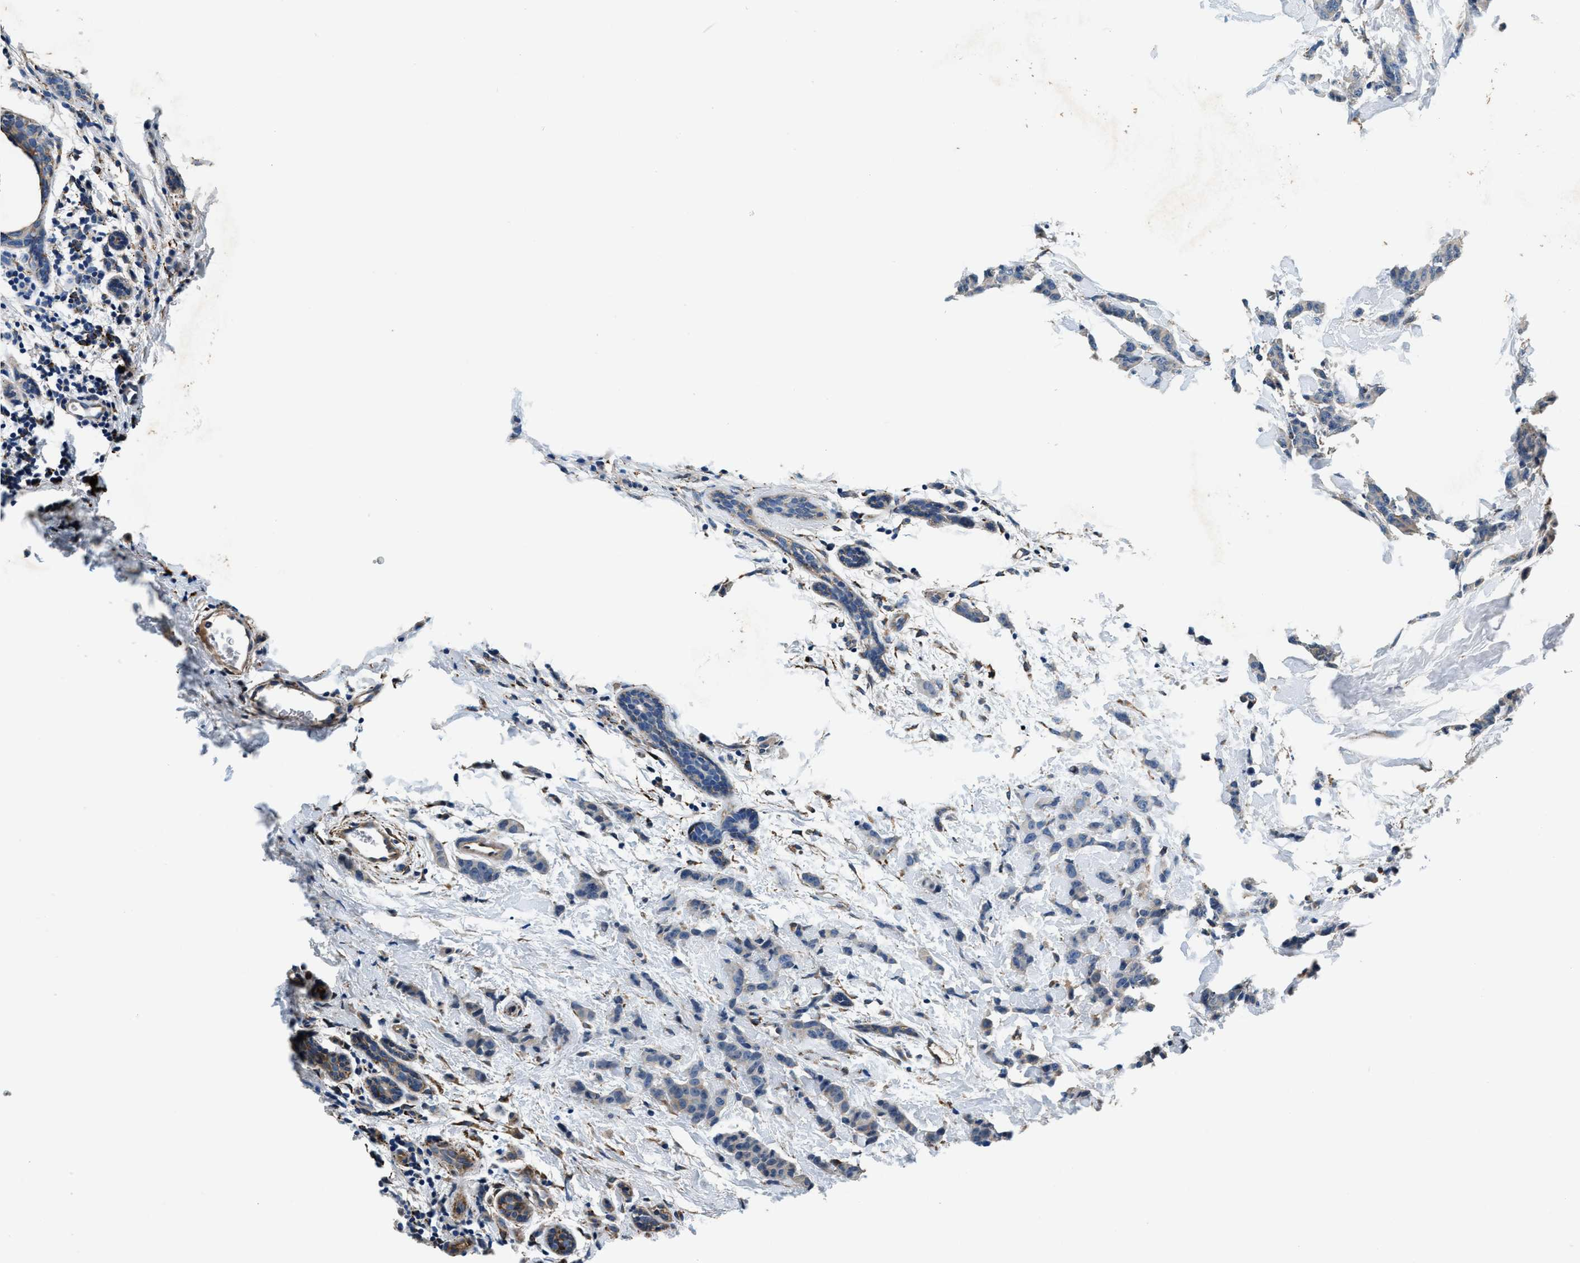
{"staining": {"intensity": "negative", "quantity": "none", "location": "none"}, "tissue": "breast cancer", "cell_type": "Tumor cells", "image_type": "cancer", "snomed": [{"axis": "morphology", "description": "Normal tissue, NOS"}, {"axis": "morphology", "description": "Duct carcinoma"}, {"axis": "topography", "description": "Breast"}], "caption": "Protein analysis of breast cancer (intraductal carcinoma) displays no significant expression in tumor cells.", "gene": "PRTFDC1", "patient": {"sex": "female", "age": 40}}